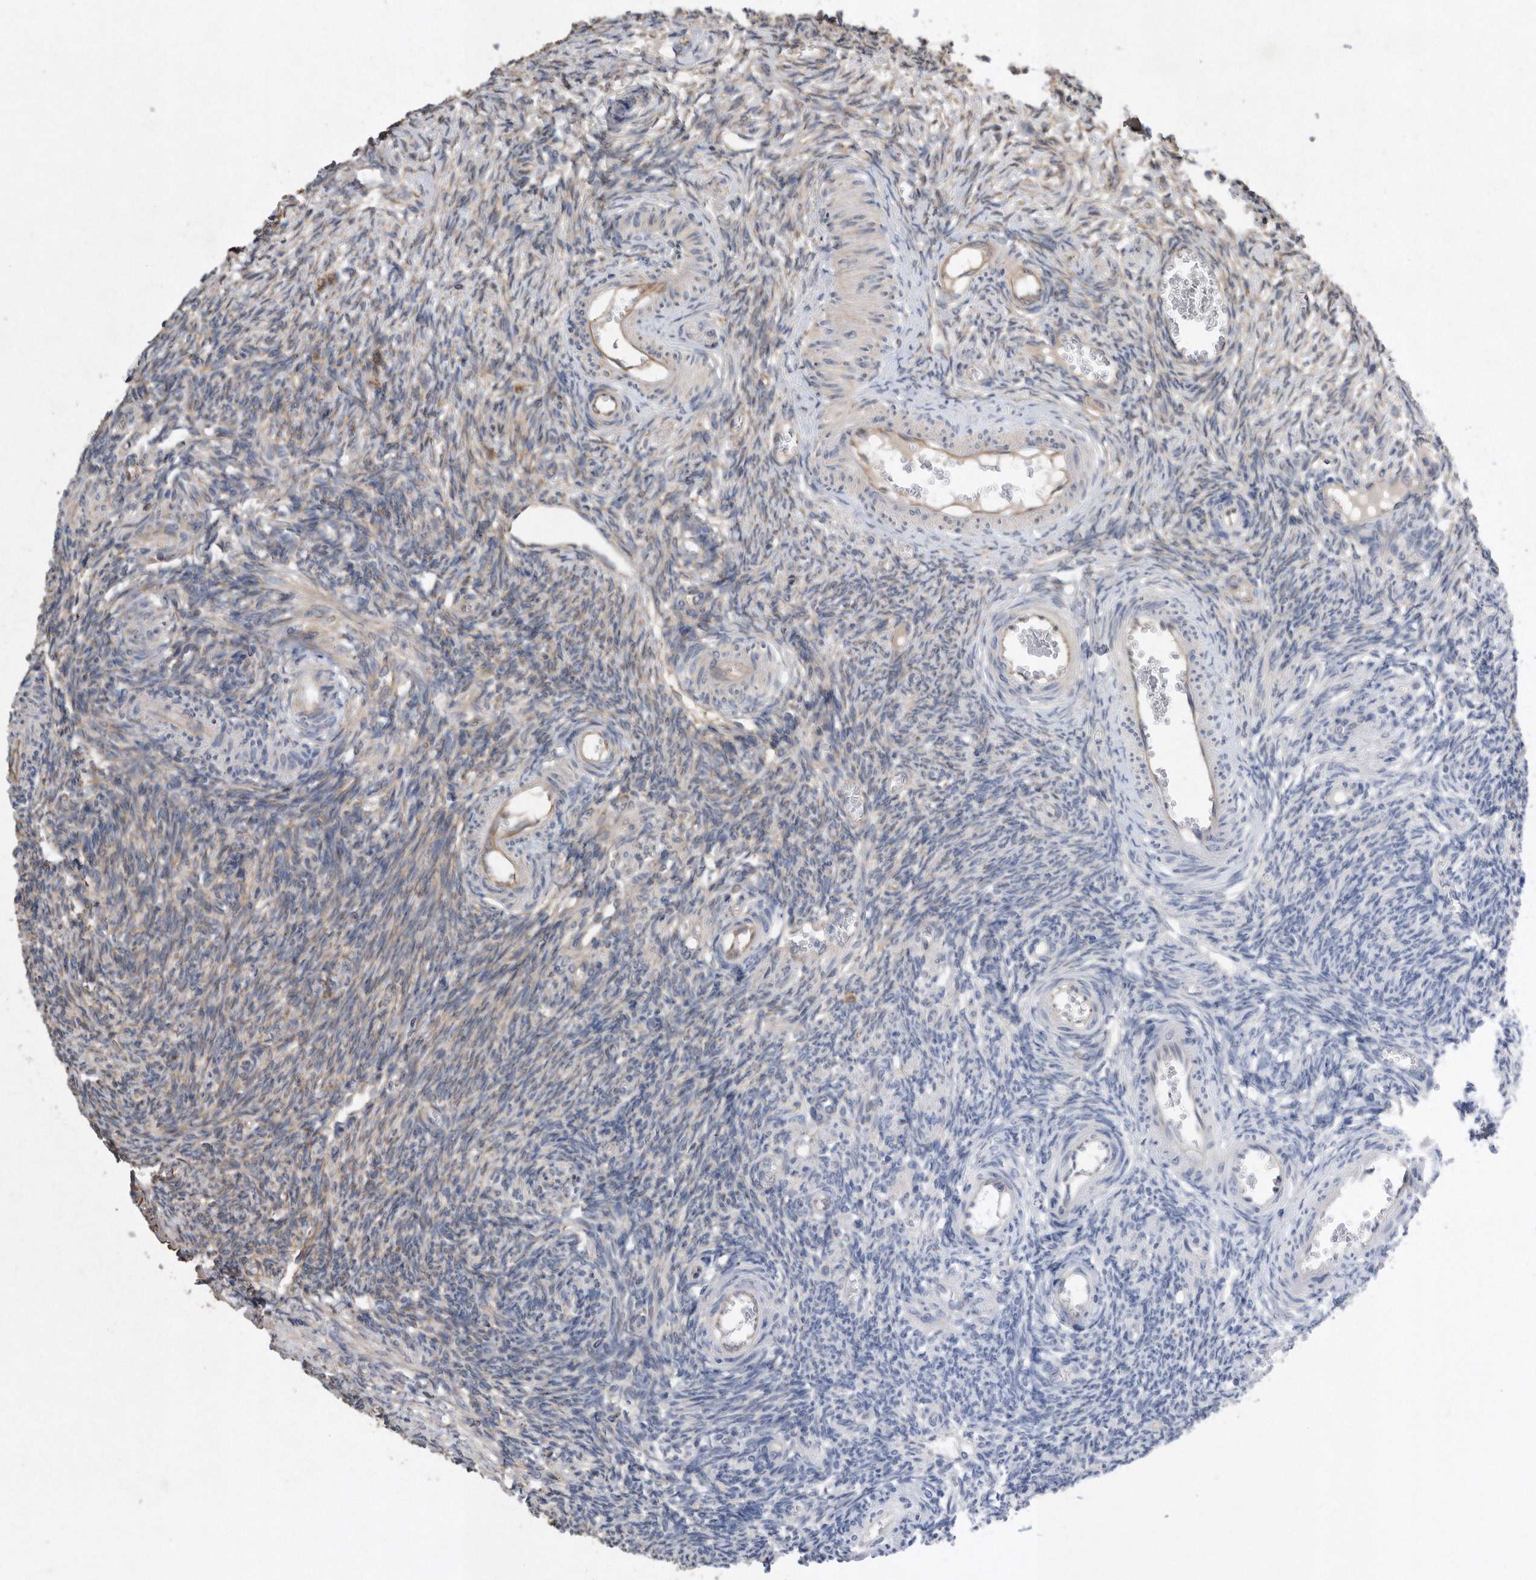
{"staining": {"intensity": "weak", "quantity": "<25%", "location": "cytoplasmic/membranous"}, "tissue": "ovary", "cell_type": "Ovarian stroma cells", "image_type": "normal", "snomed": [{"axis": "morphology", "description": "Normal tissue, NOS"}, {"axis": "topography", "description": "Ovary"}], "caption": "The immunohistochemistry (IHC) micrograph has no significant expression in ovarian stroma cells of ovary. (DAB immunohistochemistry, high magnification).", "gene": "PON2", "patient": {"sex": "female", "age": 27}}